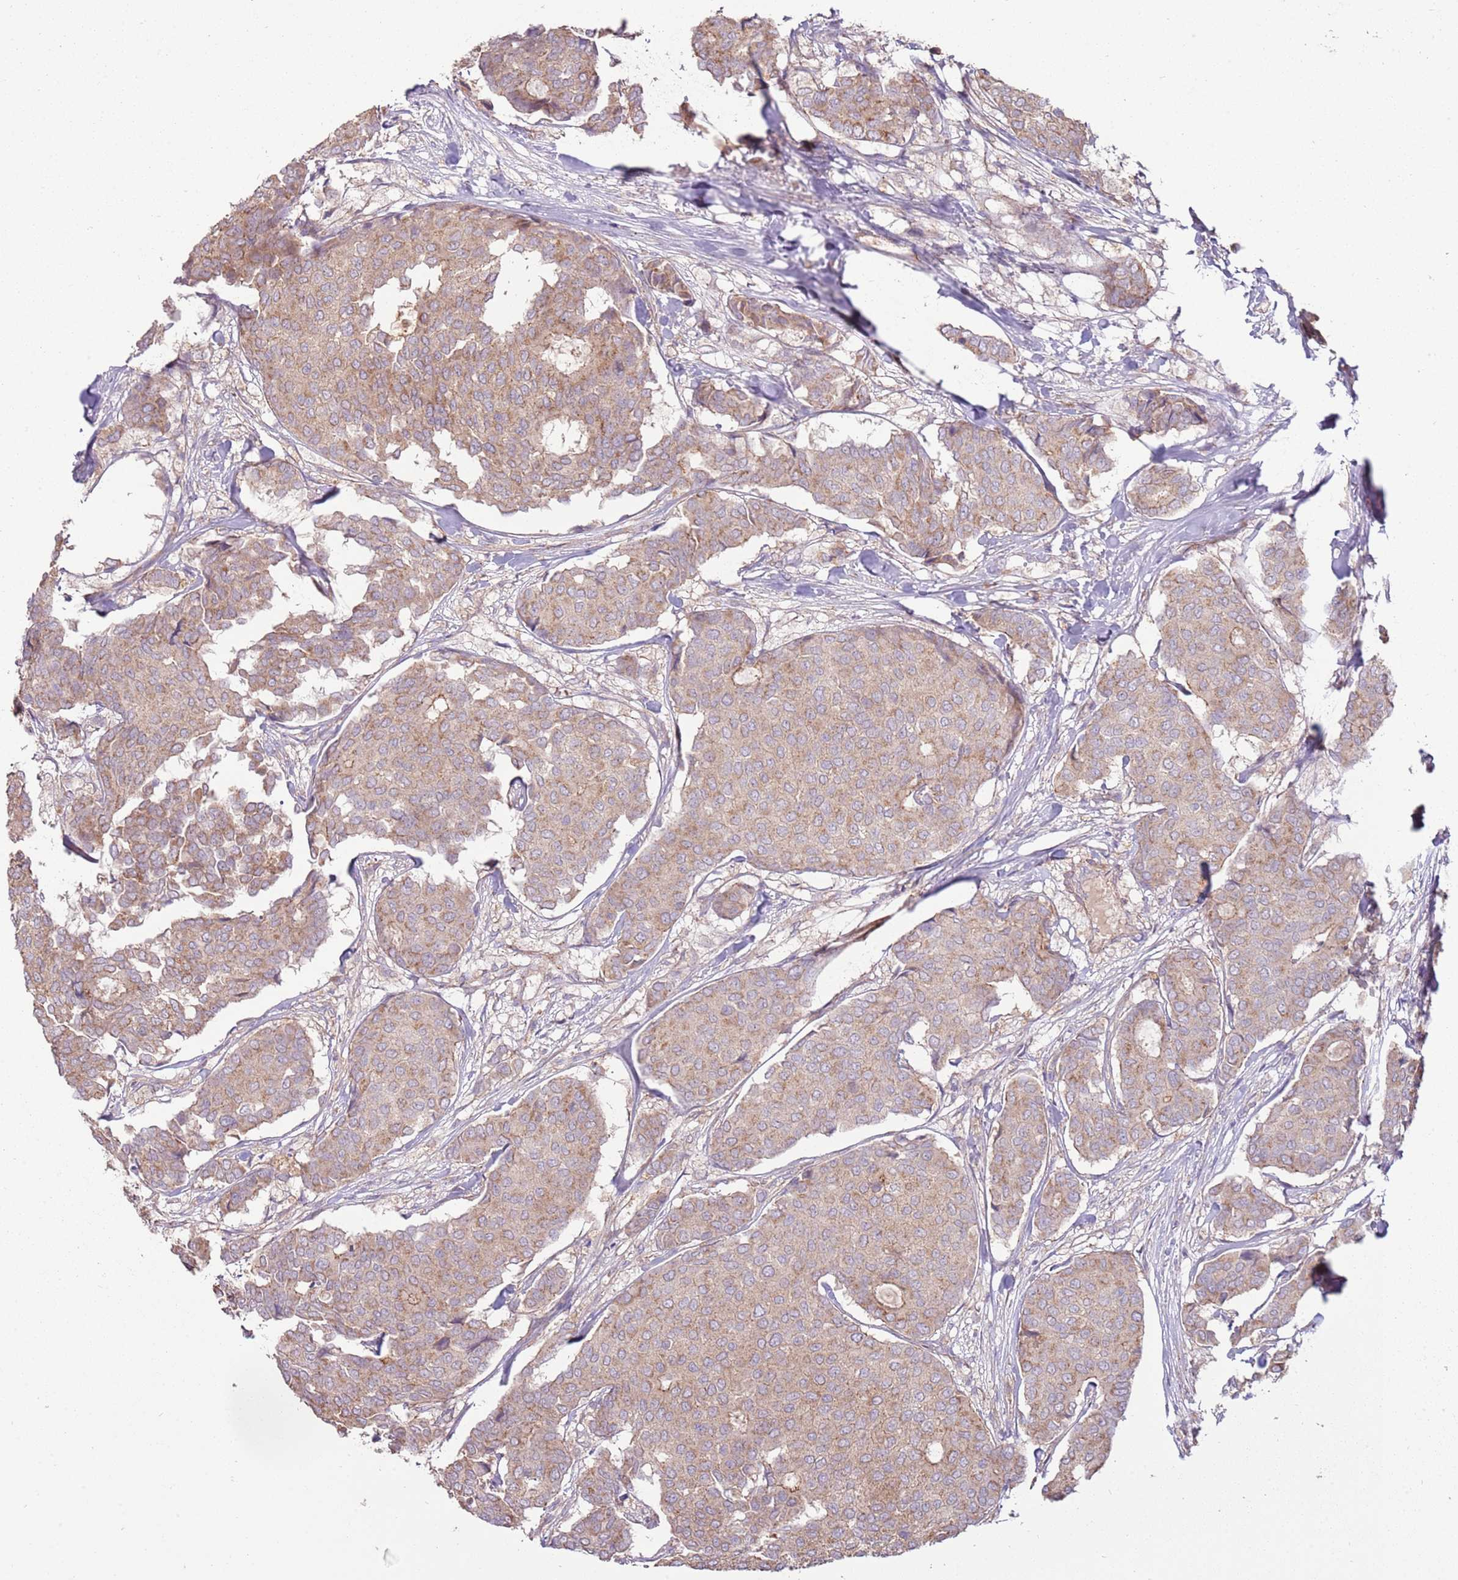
{"staining": {"intensity": "weak", "quantity": ">75%", "location": "cytoplasmic/membranous"}, "tissue": "breast cancer", "cell_type": "Tumor cells", "image_type": "cancer", "snomed": [{"axis": "morphology", "description": "Duct carcinoma"}, {"axis": "topography", "description": "Breast"}], "caption": "Immunohistochemical staining of human breast infiltrating ductal carcinoma displays low levels of weak cytoplasmic/membranous staining in approximately >75% of tumor cells.", "gene": "SPATA31D1", "patient": {"sex": "female", "age": 75}}